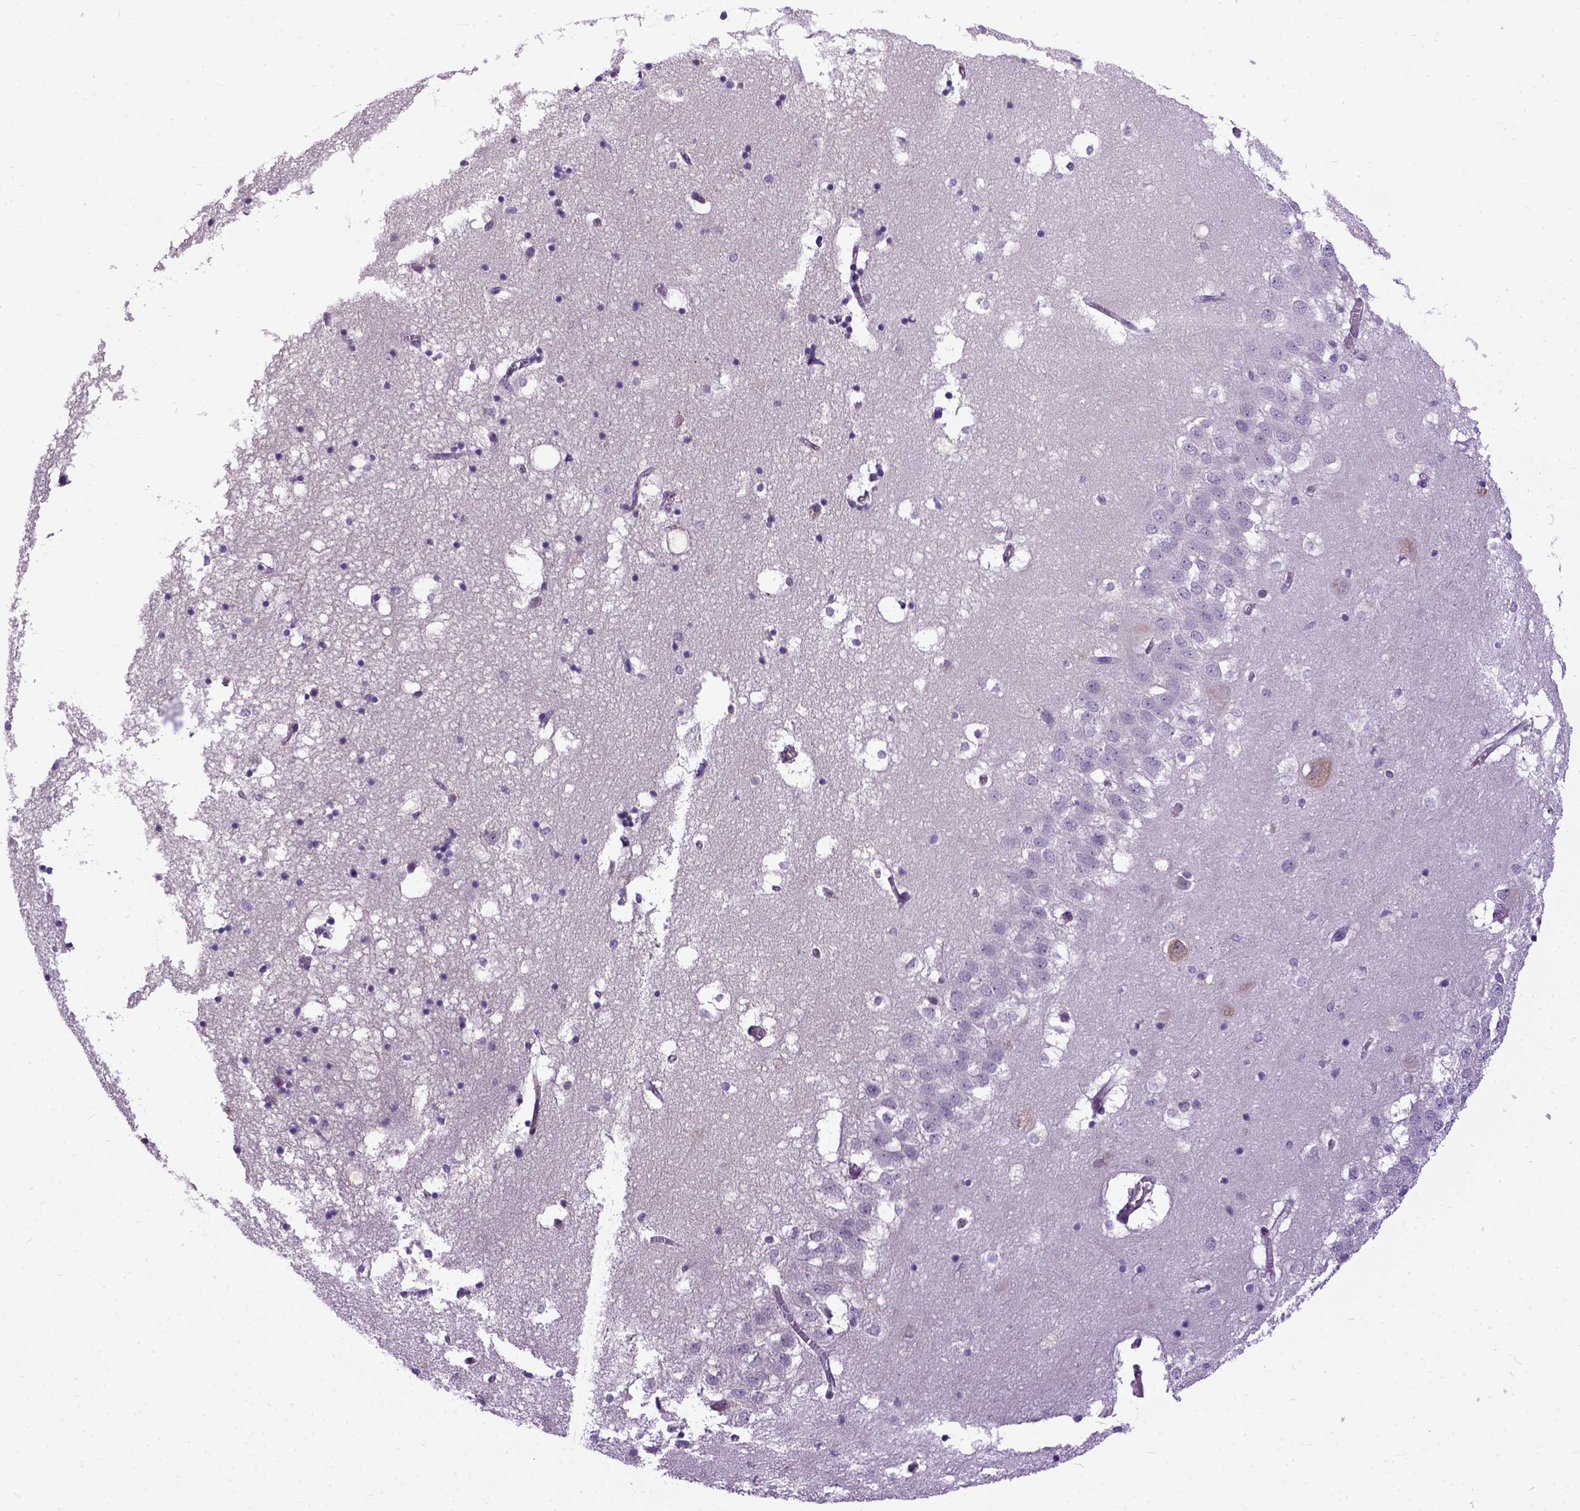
{"staining": {"intensity": "negative", "quantity": "none", "location": "none"}, "tissue": "hippocampus", "cell_type": "Glial cells", "image_type": "normal", "snomed": [{"axis": "morphology", "description": "Normal tissue, NOS"}, {"axis": "topography", "description": "Hippocampus"}], "caption": "DAB (3,3'-diaminobenzidine) immunohistochemical staining of benign human hippocampus exhibits no significant staining in glial cells.", "gene": "NEK5", "patient": {"sex": "male", "age": 58}}